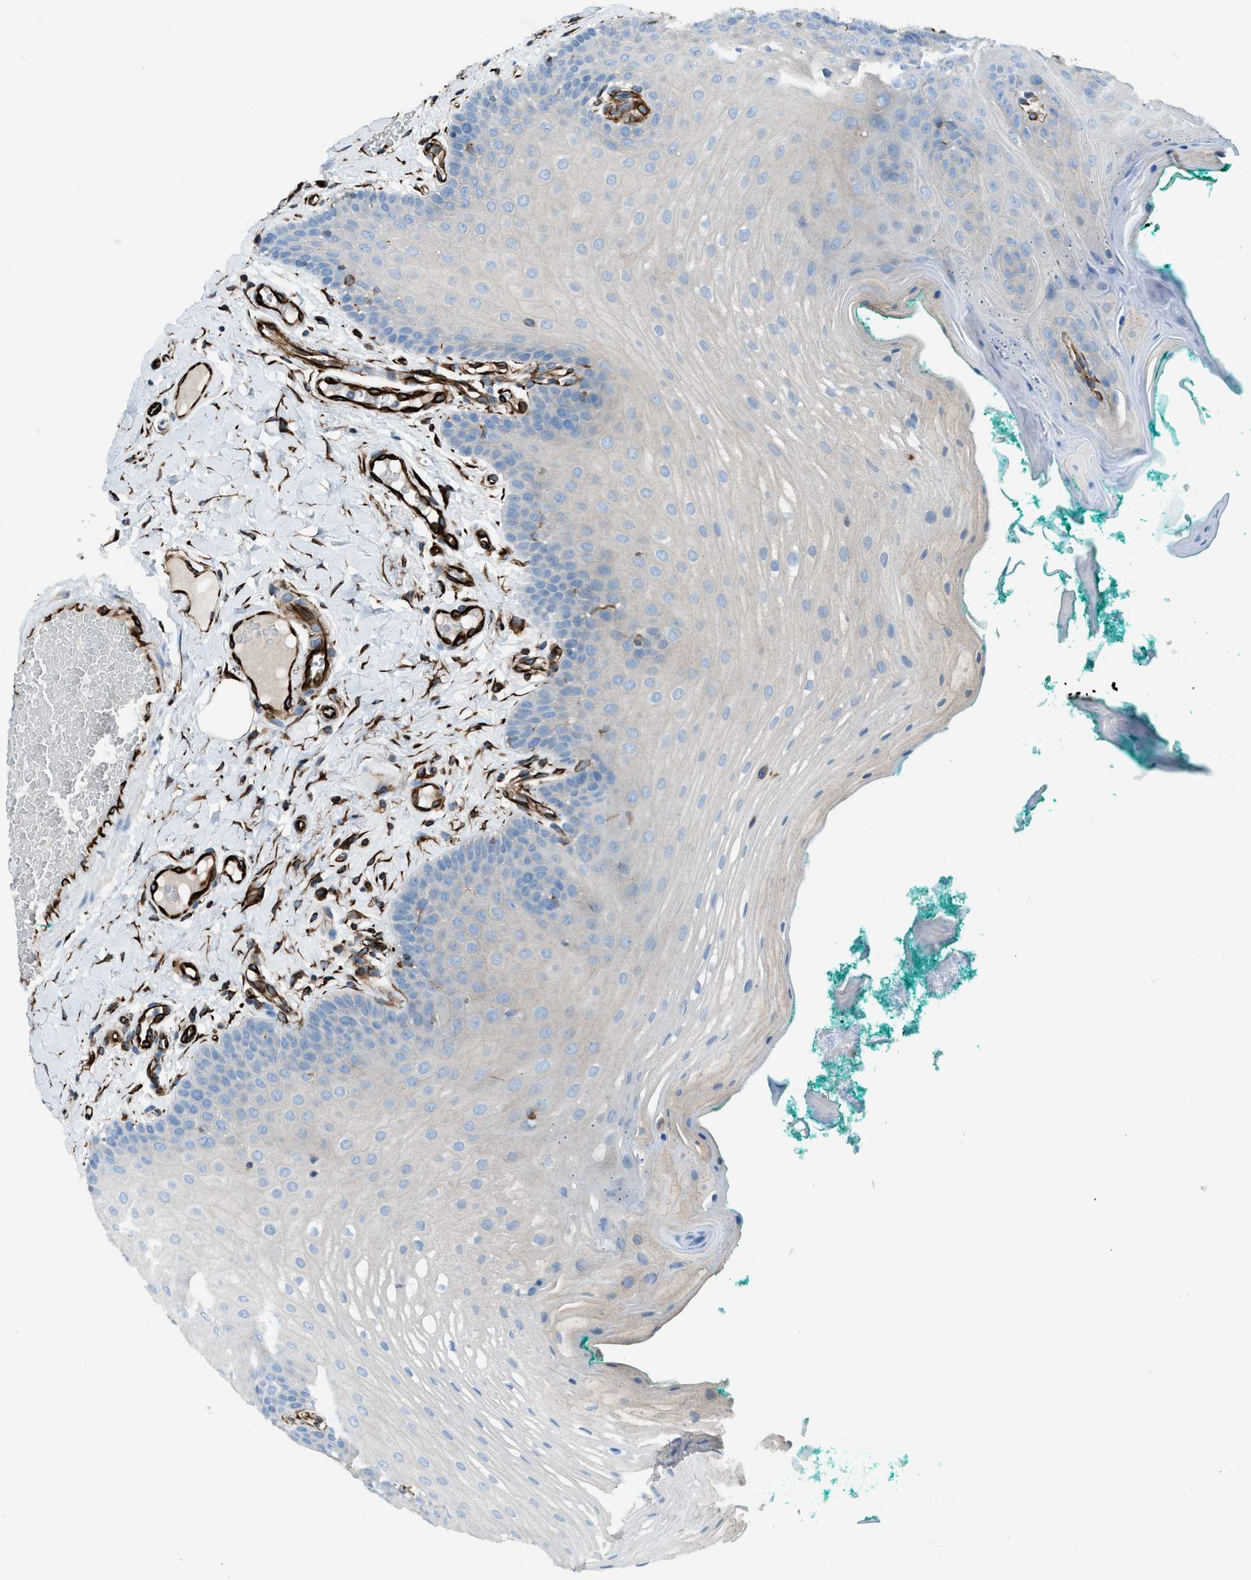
{"staining": {"intensity": "weak", "quantity": "<25%", "location": "cytoplasmic/membranous"}, "tissue": "oral mucosa", "cell_type": "Squamous epithelial cells", "image_type": "normal", "snomed": [{"axis": "morphology", "description": "Normal tissue, NOS"}, {"axis": "topography", "description": "Oral tissue"}], "caption": "High magnification brightfield microscopy of unremarkable oral mucosa stained with DAB (brown) and counterstained with hematoxylin (blue): squamous epithelial cells show no significant staining. (Brightfield microscopy of DAB (3,3'-diaminobenzidine) immunohistochemistry at high magnification).", "gene": "CABP7", "patient": {"sex": "male", "age": 58}}